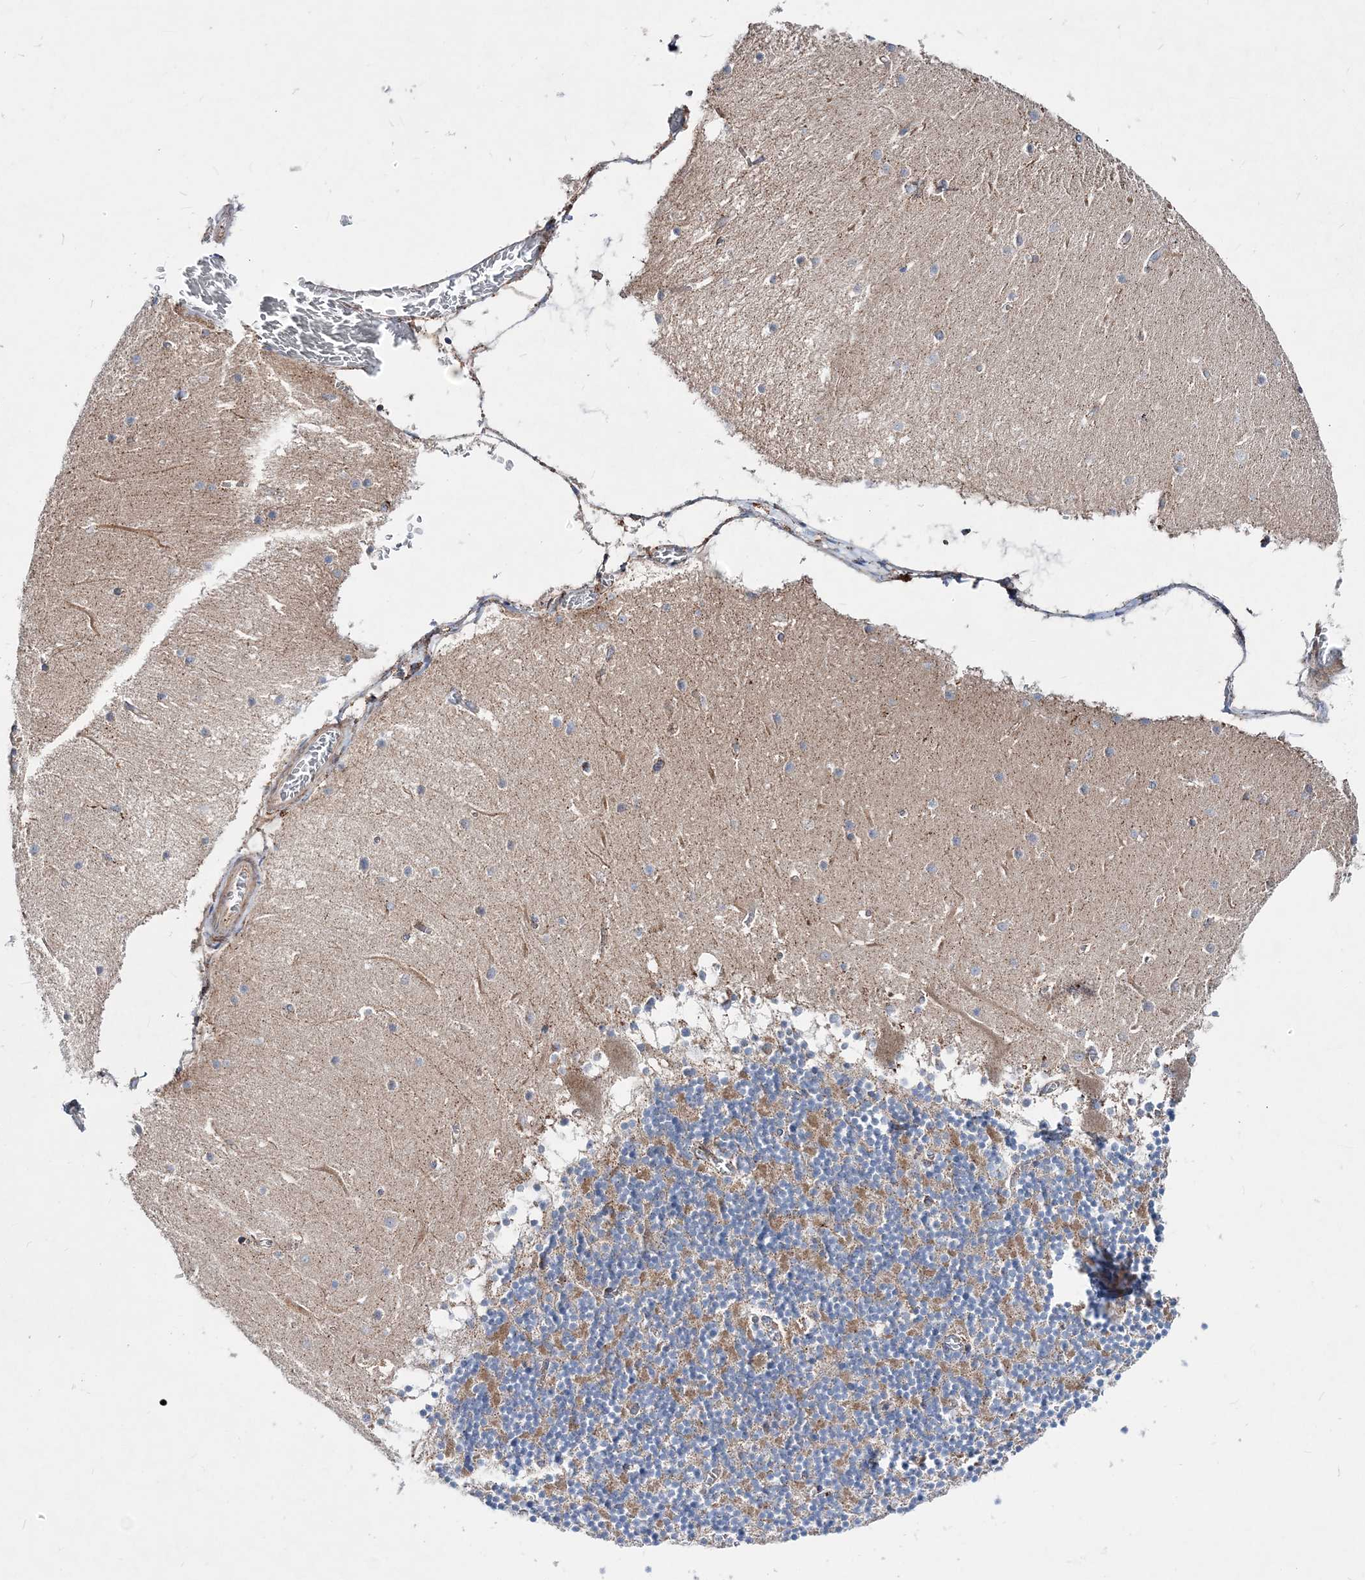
{"staining": {"intensity": "moderate", "quantity": "25%-75%", "location": "cytoplasmic/membranous"}, "tissue": "cerebellum", "cell_type": "Cells in granular layer", "image_type": "normal", "snomed": [{"axis": "morphology", "description": "Normal tissue, NOS"}, {"axis": "topography", "description": "Cerebellum"}], "caption": "A high-resolution histopathology image shows IHC staining of benign cerebellum, which reveals moderate cytoplasmic/membranous staining in approximately 25%-75% of cells in granular layer. (Stains: DAB in brown, nuclei in blue, Microscopy: brightfield microscopy at high magnification).", "gene": "NGLY1", "patient": {"sex": "female", "age": 28}}